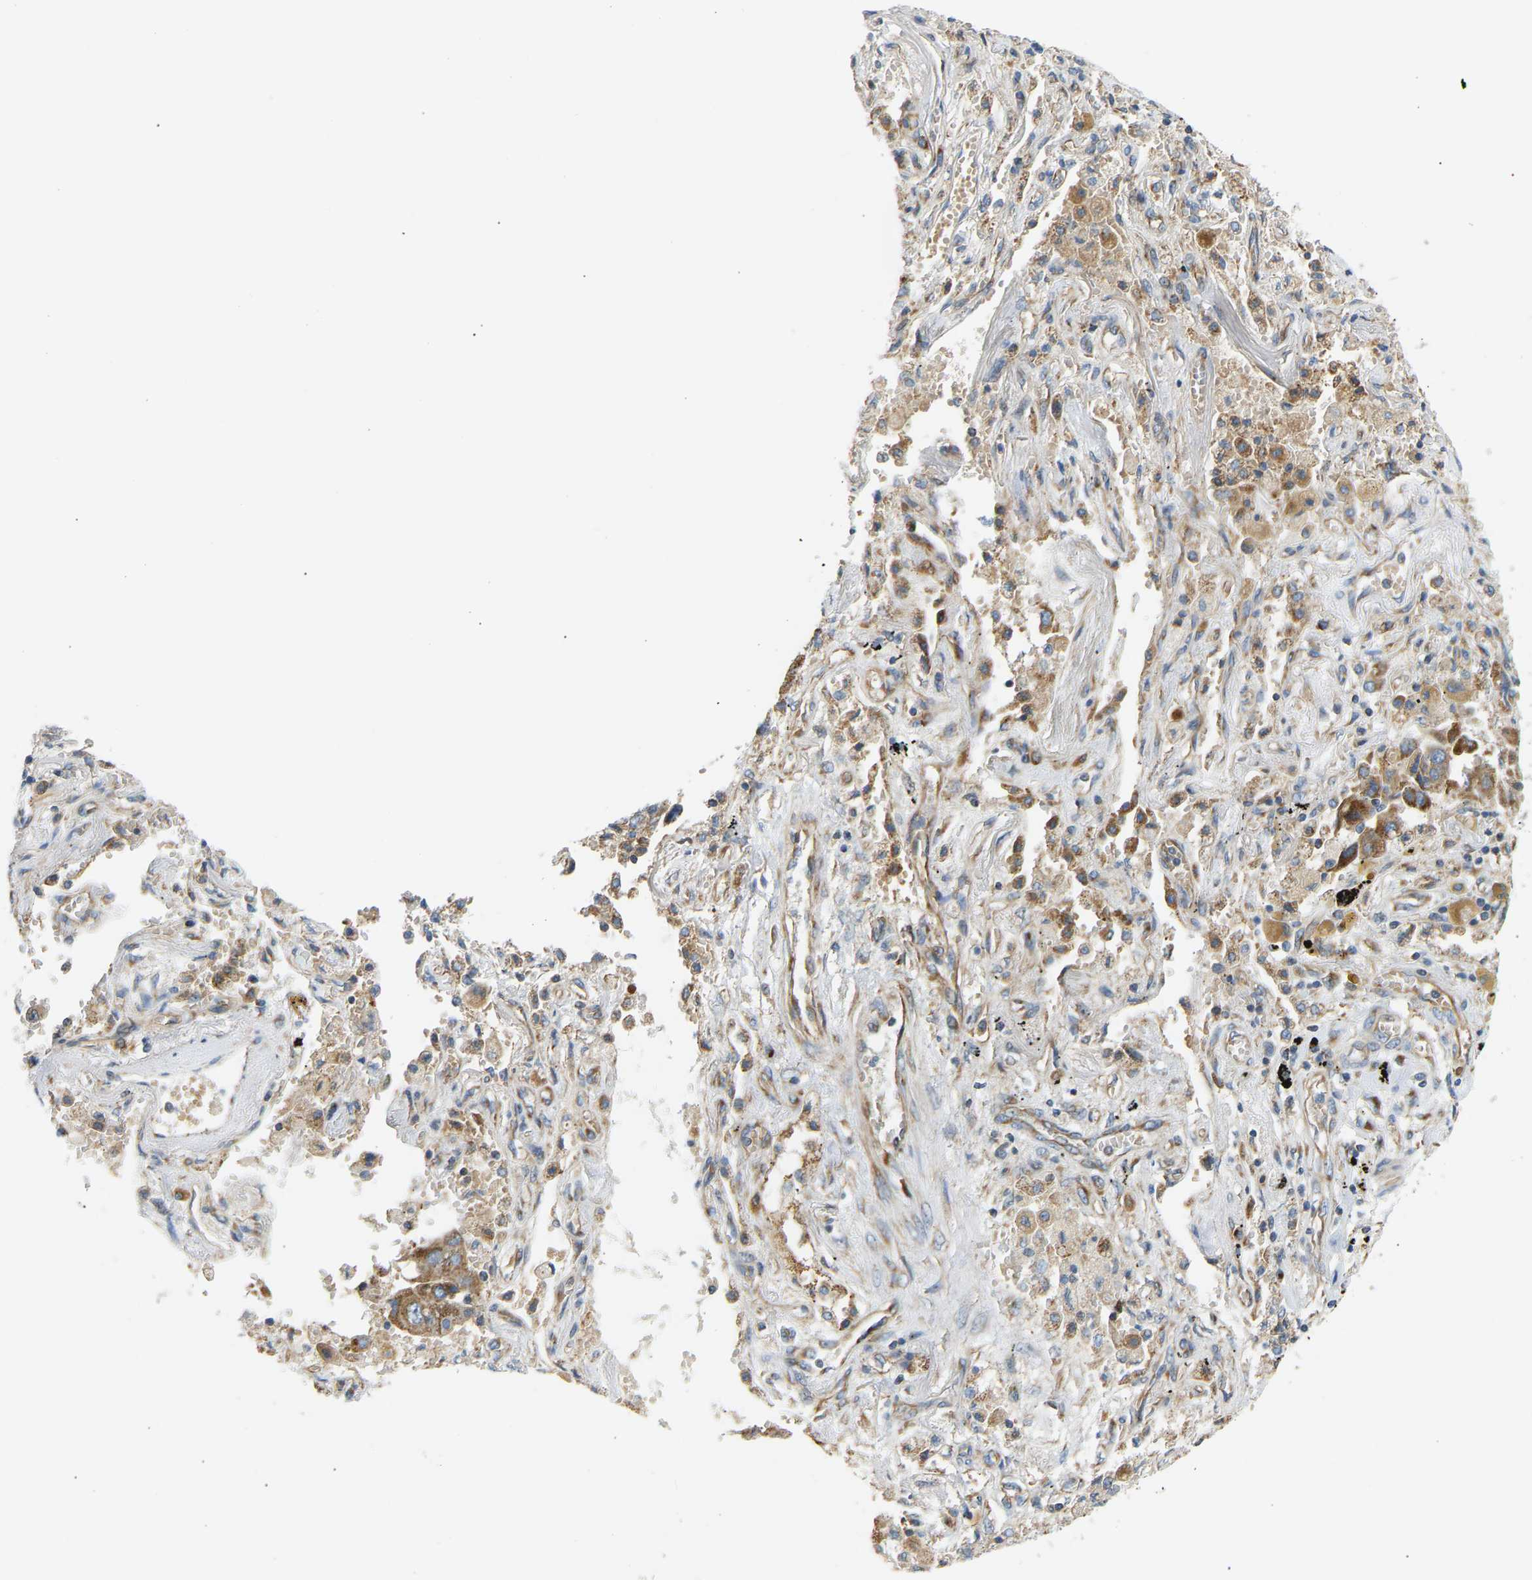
{"staining": {"intensity": "moderate", "quantity": ">75%", "location": "cytoplasmic/membranous"}, "tissue": "lung cancer", "cell_type": "Tumor cells", "image_type": "cancer", "snomed": [{"axis": "morphology", "description": "Adenocarcinoma, NOS"}, {"axis": "topography", "description": "Lung"}], "caption": "The micrograph shows a brown stain indicating the presence of a protein in the cytoplasmic/membranous of tumor cells in adenocarcinoma (lung).", "gene": "YIPF2", "patient": {"sex": "female", "age": 65}}